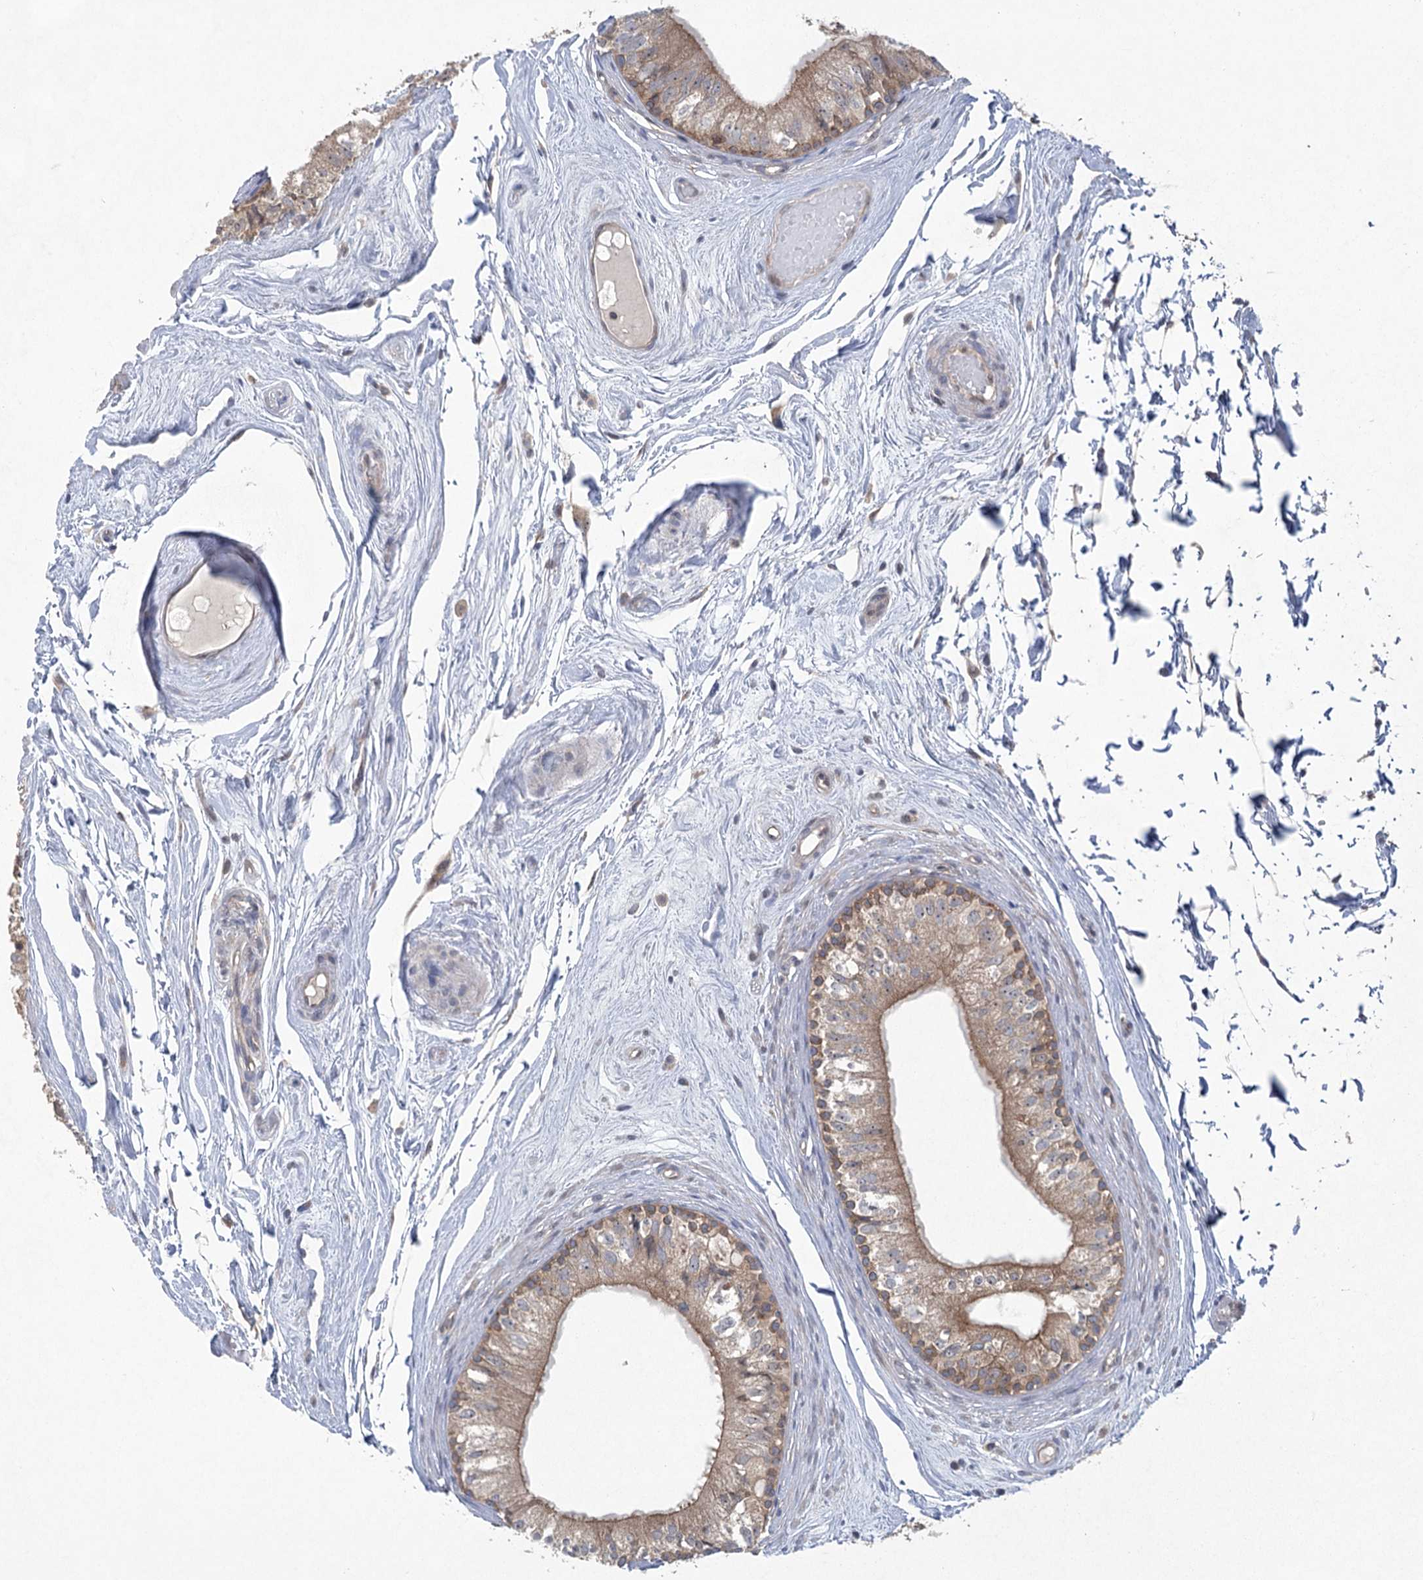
{"staining": {"intensity": "moderate", "quantity": ">75%", "location": "cytoplasmic/membranous"}, "tissue": "epididymis", "cell_type": "Glandular cells", "image_type": "normal", "snomed": [{"axis": "morphology", "description": "Normal tissue, NOS"}, {"axis": "topography", "description": "Epididymis"}], "caption": "Epididymis stained with DAB immunohistochemistry demonstrates medium levels of moderate cytoplasmic/membranous staining in approximately >75% of glandular cells.", "gene": "EIF3A", "patient": {"sex": "male", "age": 79}}